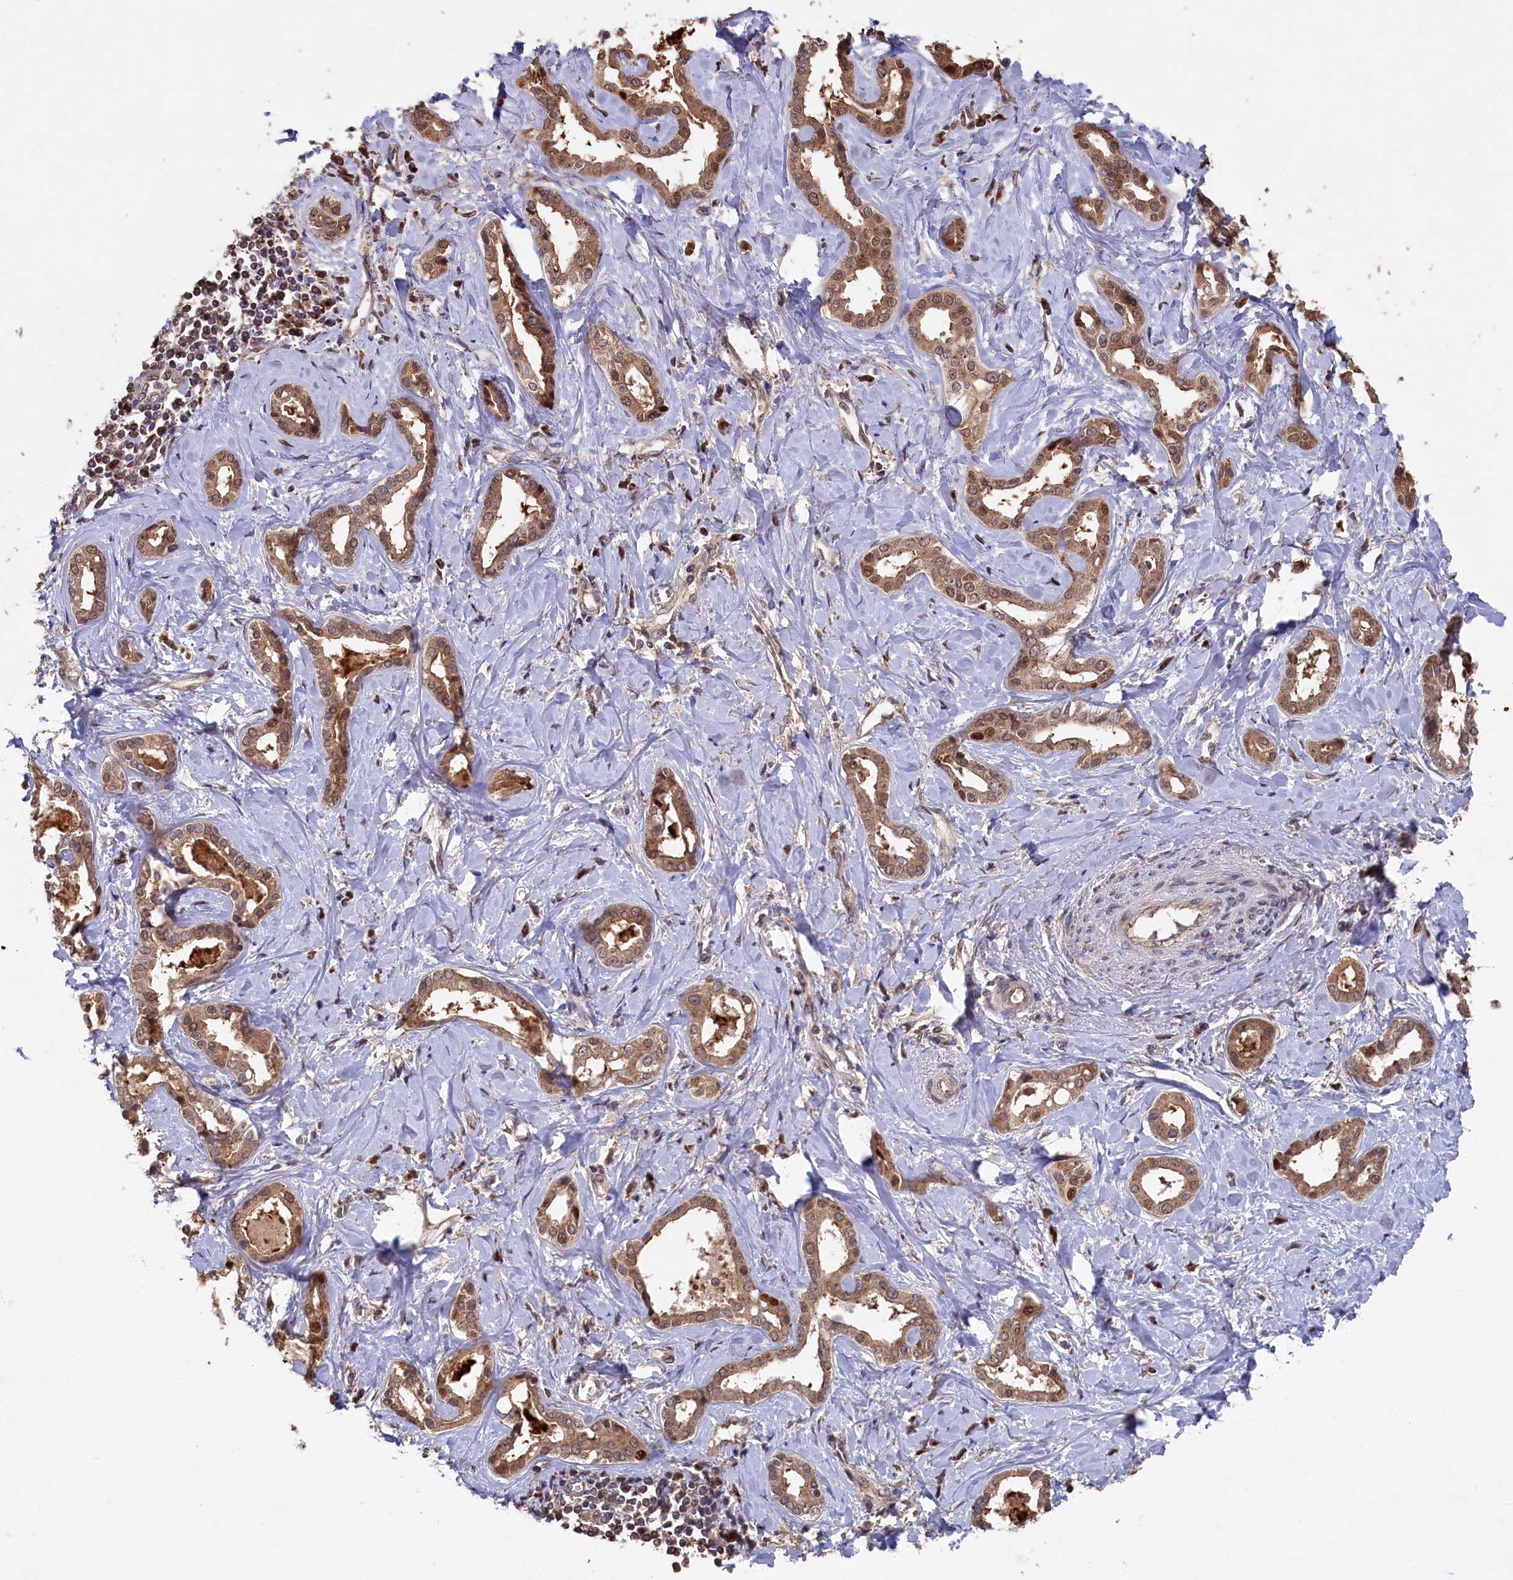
{"staining": {"intensity": "moderate", "quantity": ">75%", "location": "cytoplasmic/membranous,nuclear"}, "tissue": "liver cancer", "cell_type": "Tumor cells", "image_type": "cancer", "snomed": [{"axis": "morphology", "description": "Carcinoma, Hepatocellular, NOS"}, {"axis": "topography", "description": "Liver"}], "caption": "Immunohistochemical staining of liver cancer reveals medium levels of moderate cytoplasmic/membranous and nuclear positivity in approximately >75% of tumor cells.", "gene": "NAA60", "patient": {"sex": "female", "age": 73}}